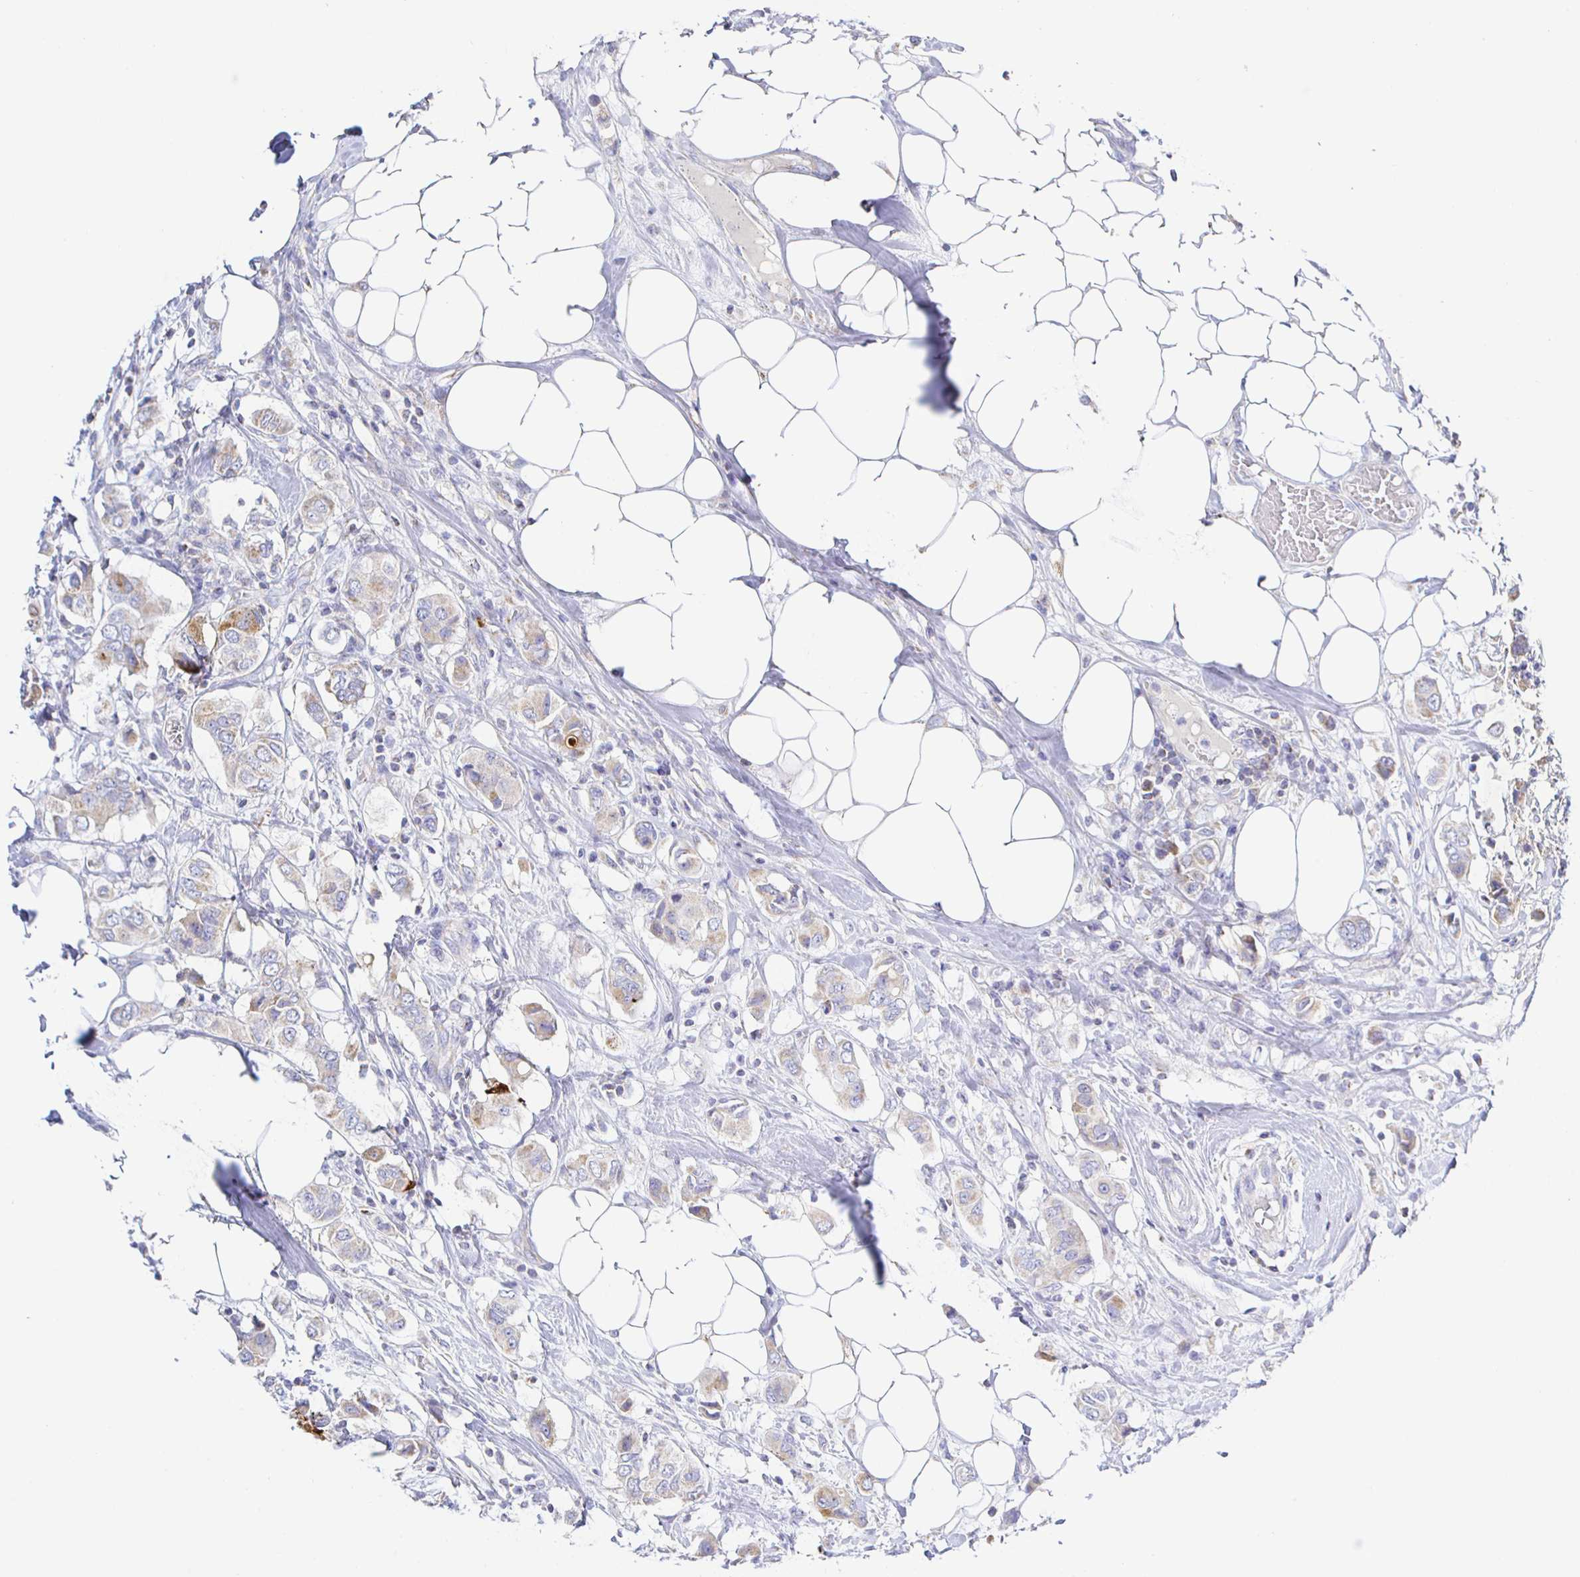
{"staining": {"intensity": "weak", "quantity": ">75%", "location": "cytoplasmic/membranous"}, "tissue": "breast cancer", "cell_type": "Tumor cells", "image_type": "cancer", "snomed": [{"axis": "morphology", "description": "Lobular carcinoma"}, {"axis": "topography", "description": "Breast"}], "caption": "The immunohistochemical stain highlights weak cytoplasmic/membranous staining in tumor cells of breast cancer (lobular carcinoma) tissue.", "gene": "SYNGR4", "patient": {"sex": "female", "age": 51}}